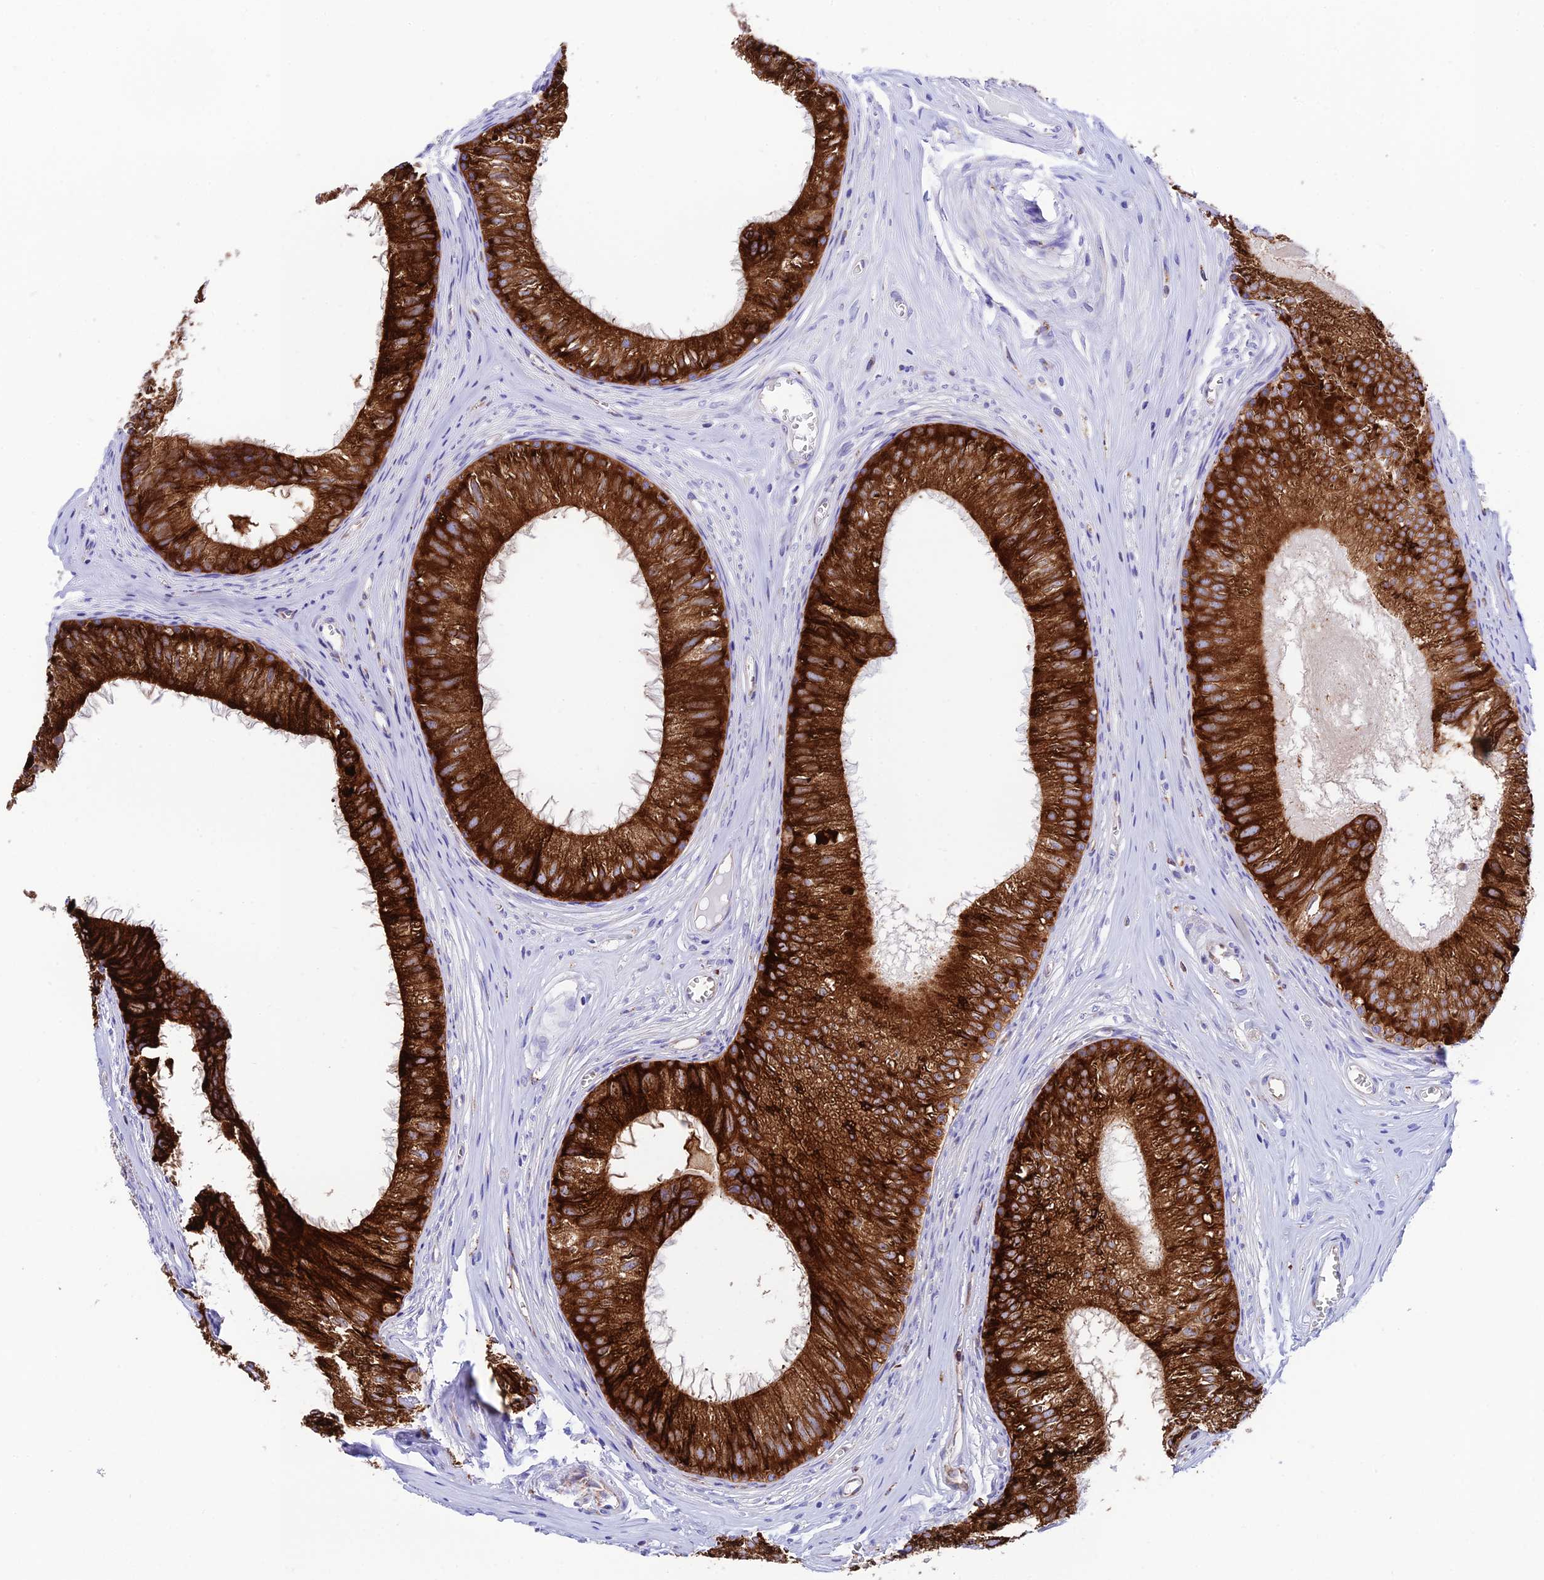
{"staining": {"intensity": "strong", "quantity": ">75%", "location": "cytoplasmic/membranous"}, "tissue": "epididymis", "cell_type": "Glandular cells", "image_type": "normal", "snomed": [{"axis": "morphology", "description": "Normal tissue, NOS"}, {"axis": "topography", "description": "Epididymis"}], "caption": "About >75% of glandular cells in normal epididymis show strong cytoplasmic/membranous protein expression as visualized by brown immunohistochemical staining.", "gene": "TUBGCP6", "patient": {"sex": "male", "age": 36}}